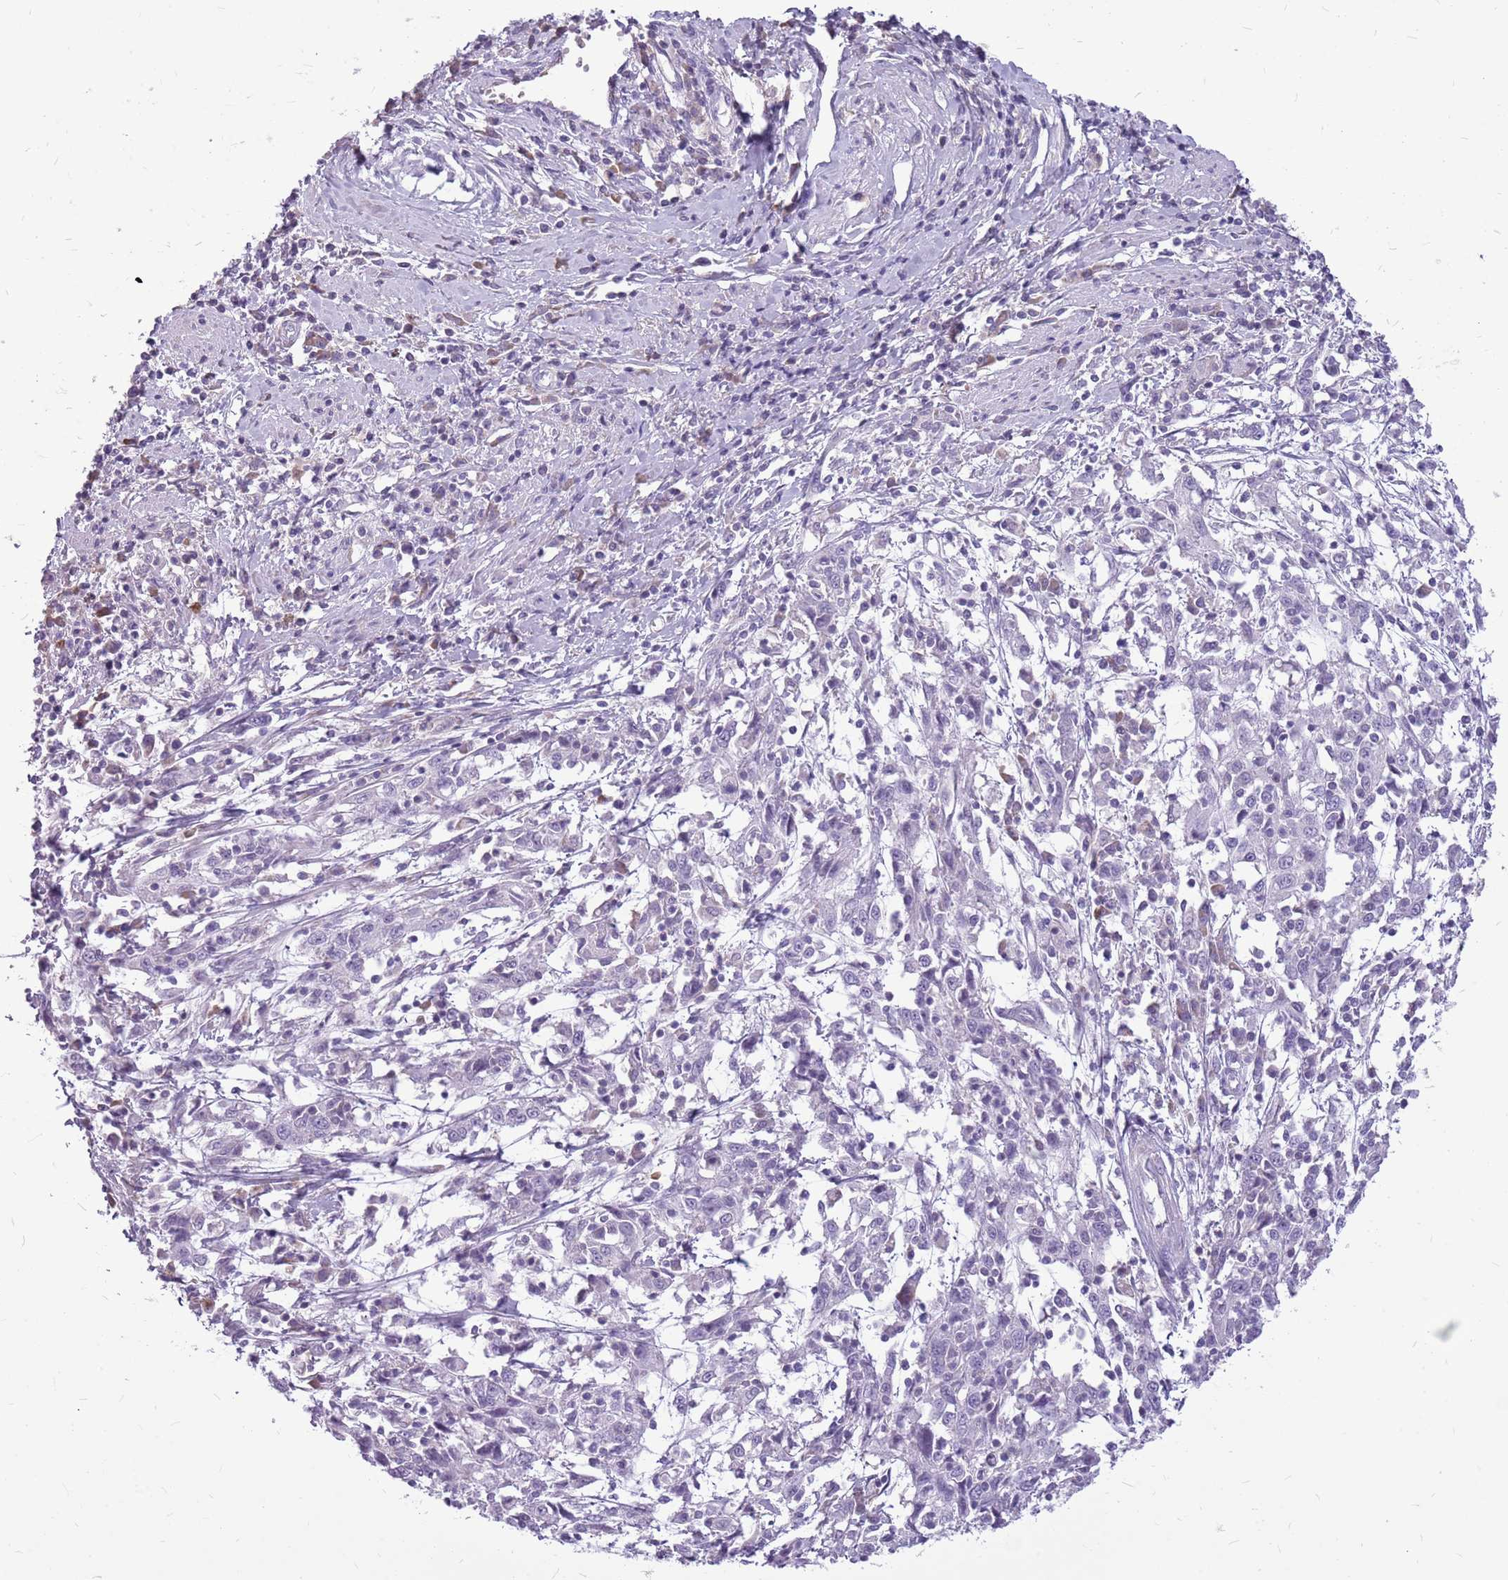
{"staining": {"intensity": "negative", "quantity": "none", "location": "none"}, "tissue": "cervical cancer", "cell_type": "Tumor cells", "image_type": "cancer", "snomed": [{"axis": "morphology", "description": "Squamous cell carcinoma, NOS"}, {"axis": "topography", "description": "Cervix"}], "caption": "An image of cervical cancer stained for a protein demonstrates no brown staining in tumor cells.", "gene": "ZNF425", "patient": {"sex": "female", "age": 46}}